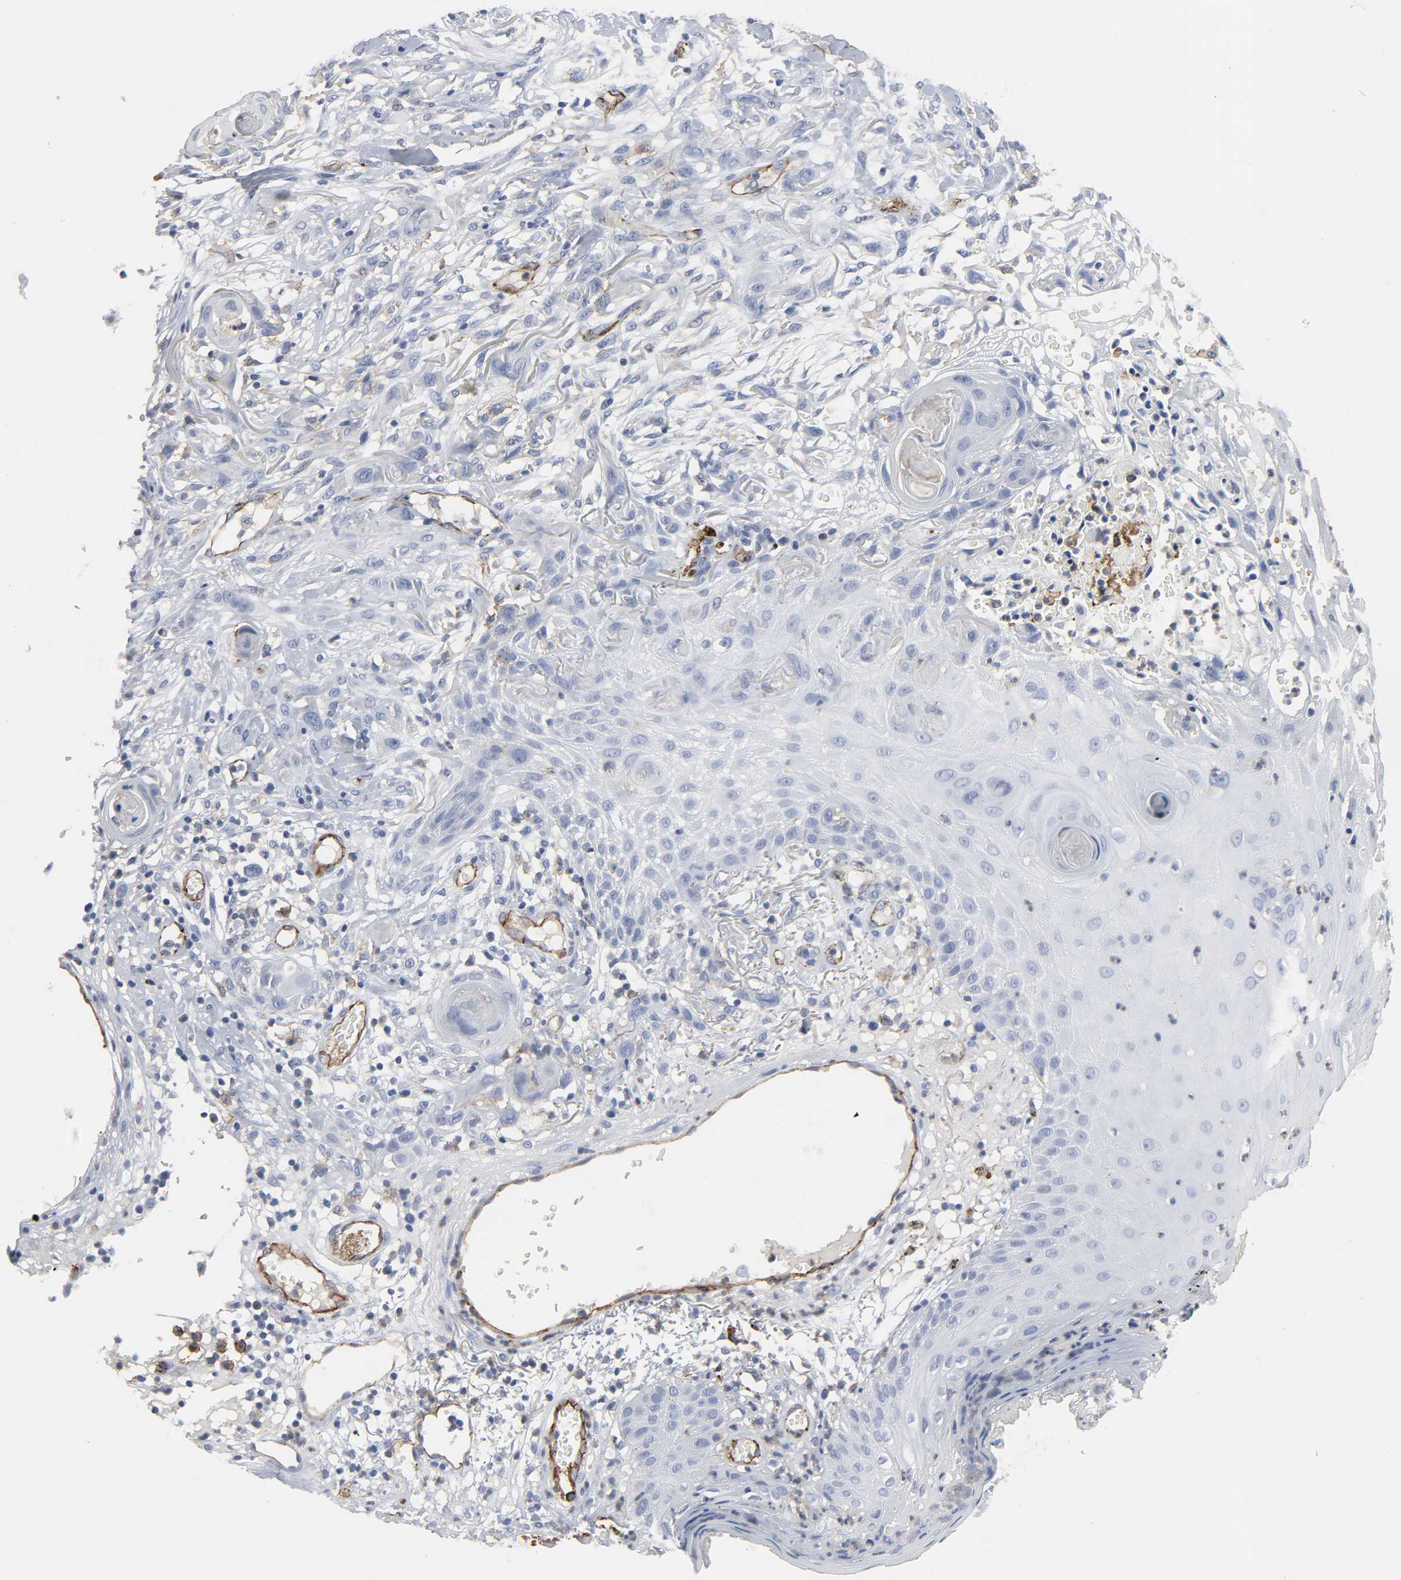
{"staining": {"intensity": "negative", "quantity": "none", "location": "none"}, "tissue": "skin cancer", "cell_type": "Tumor cells", "image_type": "cancer", "snomed": [{"axis": "morphology", "description": "Normal tissue, NOS"}, {"axis": "morphology", "description": "Squamous cell carcinoma, NOS"}, {"axis": "topography", "description": "Skin"}], "caption": "A high-resolution histopathology image shows IHC staining of skin cancer (squamous cell carcinoma), which displays no significant positivity in tumor cells.", "gene": "PECAM1", "patient": {"sex": "female", "age": 59}}